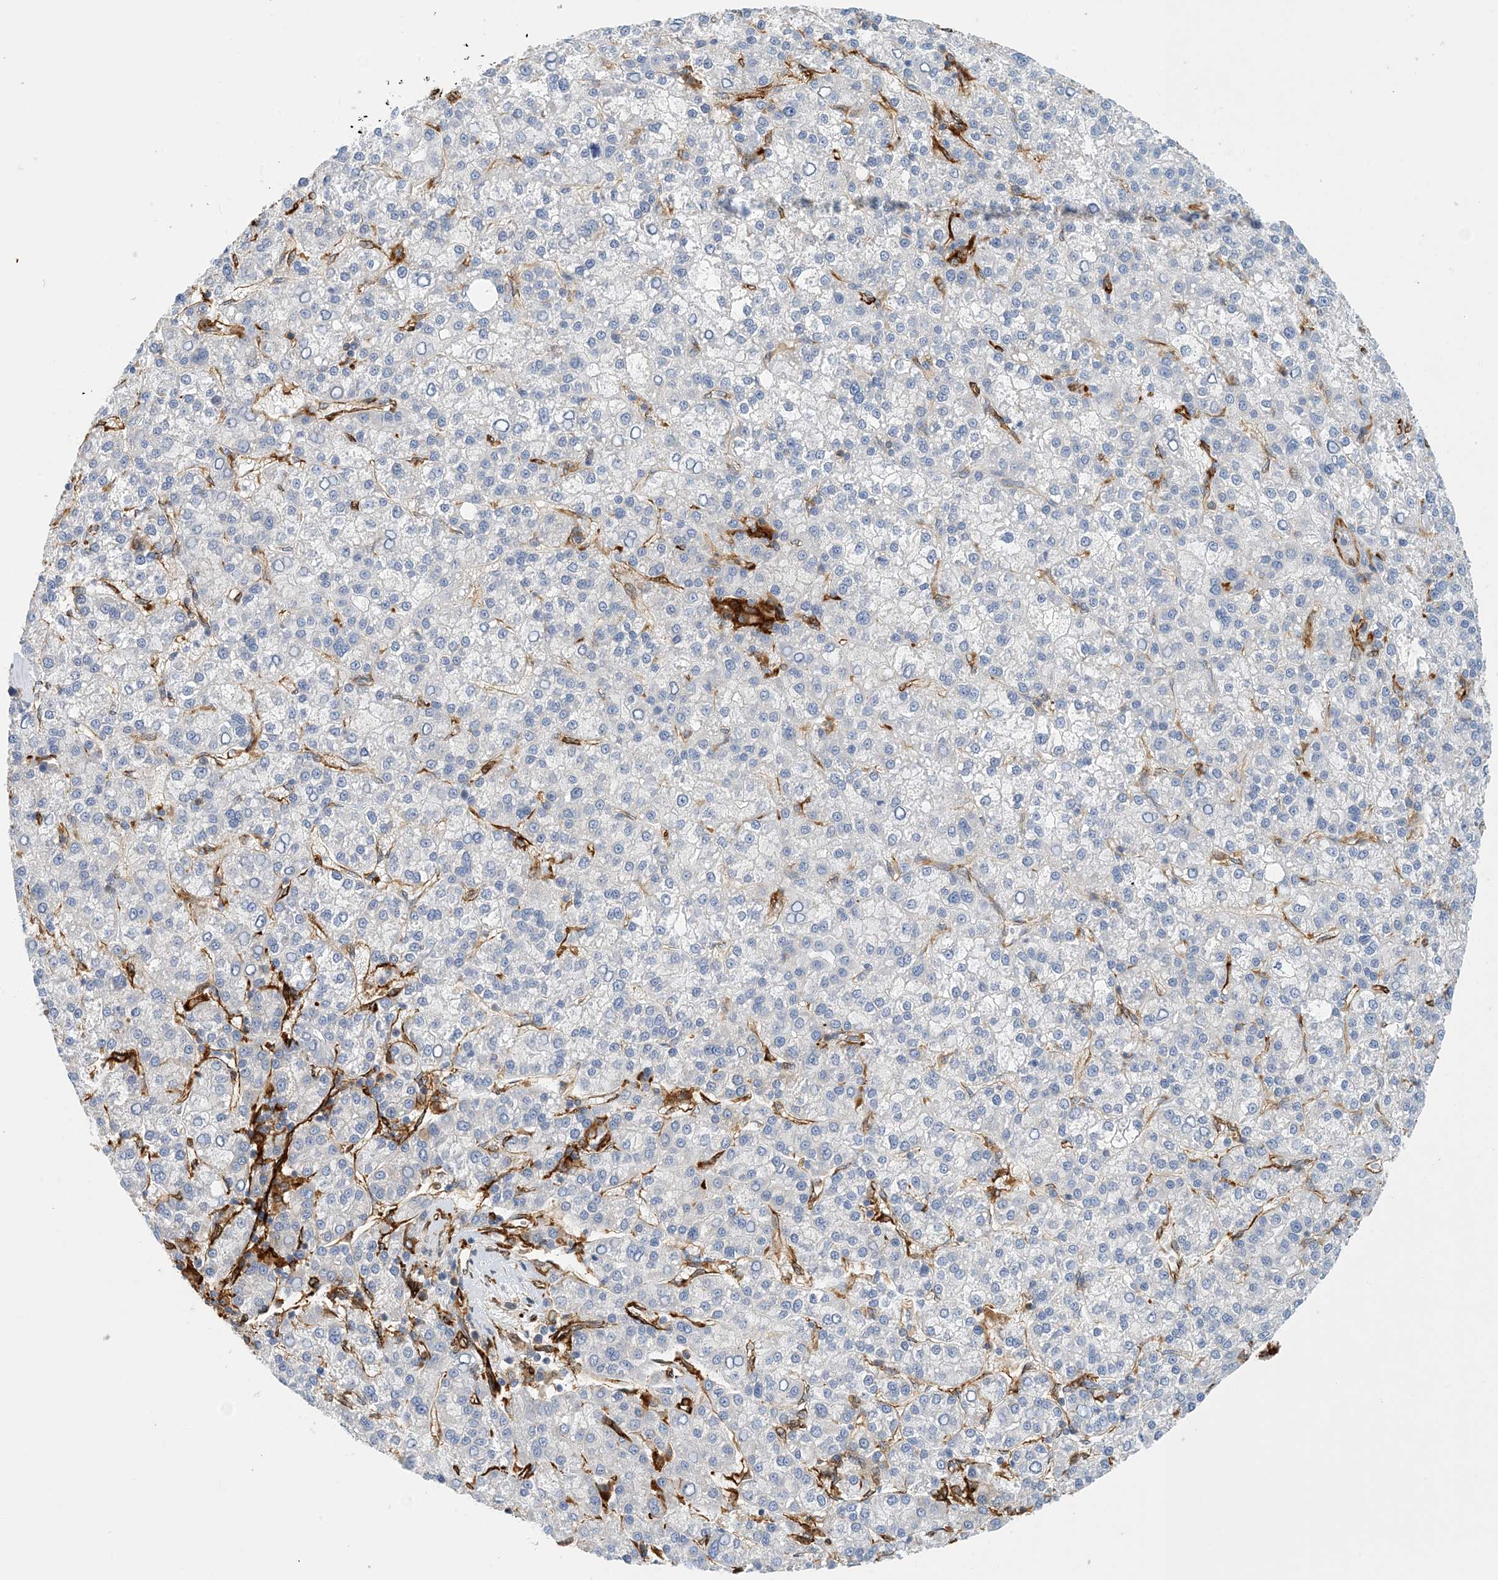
{"staining": {"intensity": "negative", "quantity": "none", "location": "none"}, "tissue": "liver cancer", "cell_type": "Tumor cells", "image_type": "cancer", "snomed": [{"axis": "morphology", "description": "Carcinoma, Hepatocellular, NOS"}, {"axis": "topography", "description": "Liver"}], "caption": "Immunohistochemistry (IHC) of human liver hepatocellular carcinoma demonstrates no staining in tumor cells.", "gene": "PCDHA2", "patient": {"sex": "female", "age": 58}}